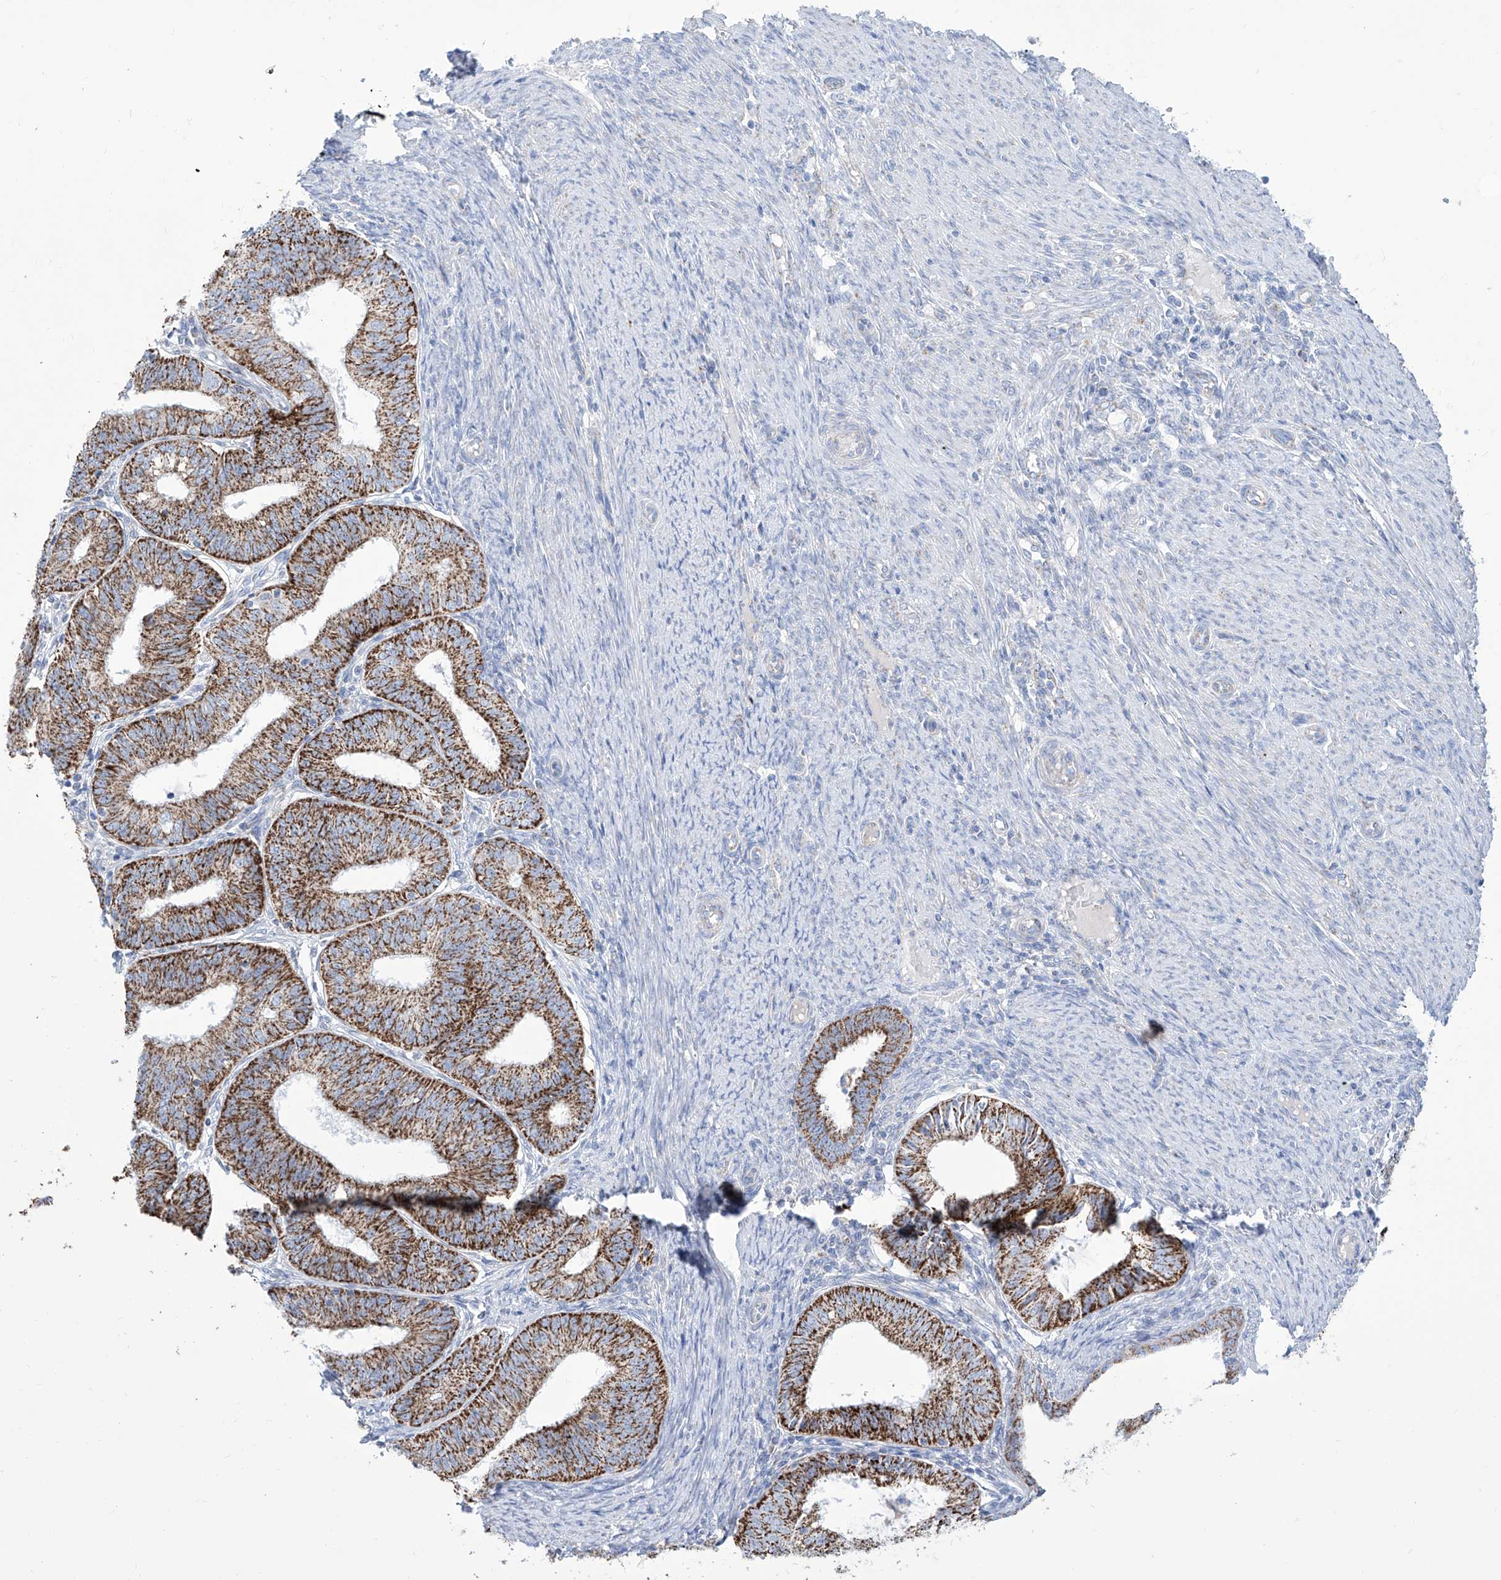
{"staining": {"intensity": "strong", "quantity": ">75%", "location": "cytoplasmic/membranous"}, "tissue": "endometrial cancer", "cell_type": "Tumor cells", "image_type": "cancer", "snomed": [{"axis": "morphology", "description": "Adenocarcinoma, NOS"}, {"axis": "topography", "description": "Endometrium"}], "caption": "Immunohistochemical staining of human endometrial adenocarcinoma shows high levels of strong cytoplasmic/membranous expression in about >75% of tumor cells. Using DAB (brown) and hematoxylin (blue) stains, captured at high magnification using brightfield microscopy.", "gene": "ALDH6A1", "patient": {"sex": "female", "age": 51}}